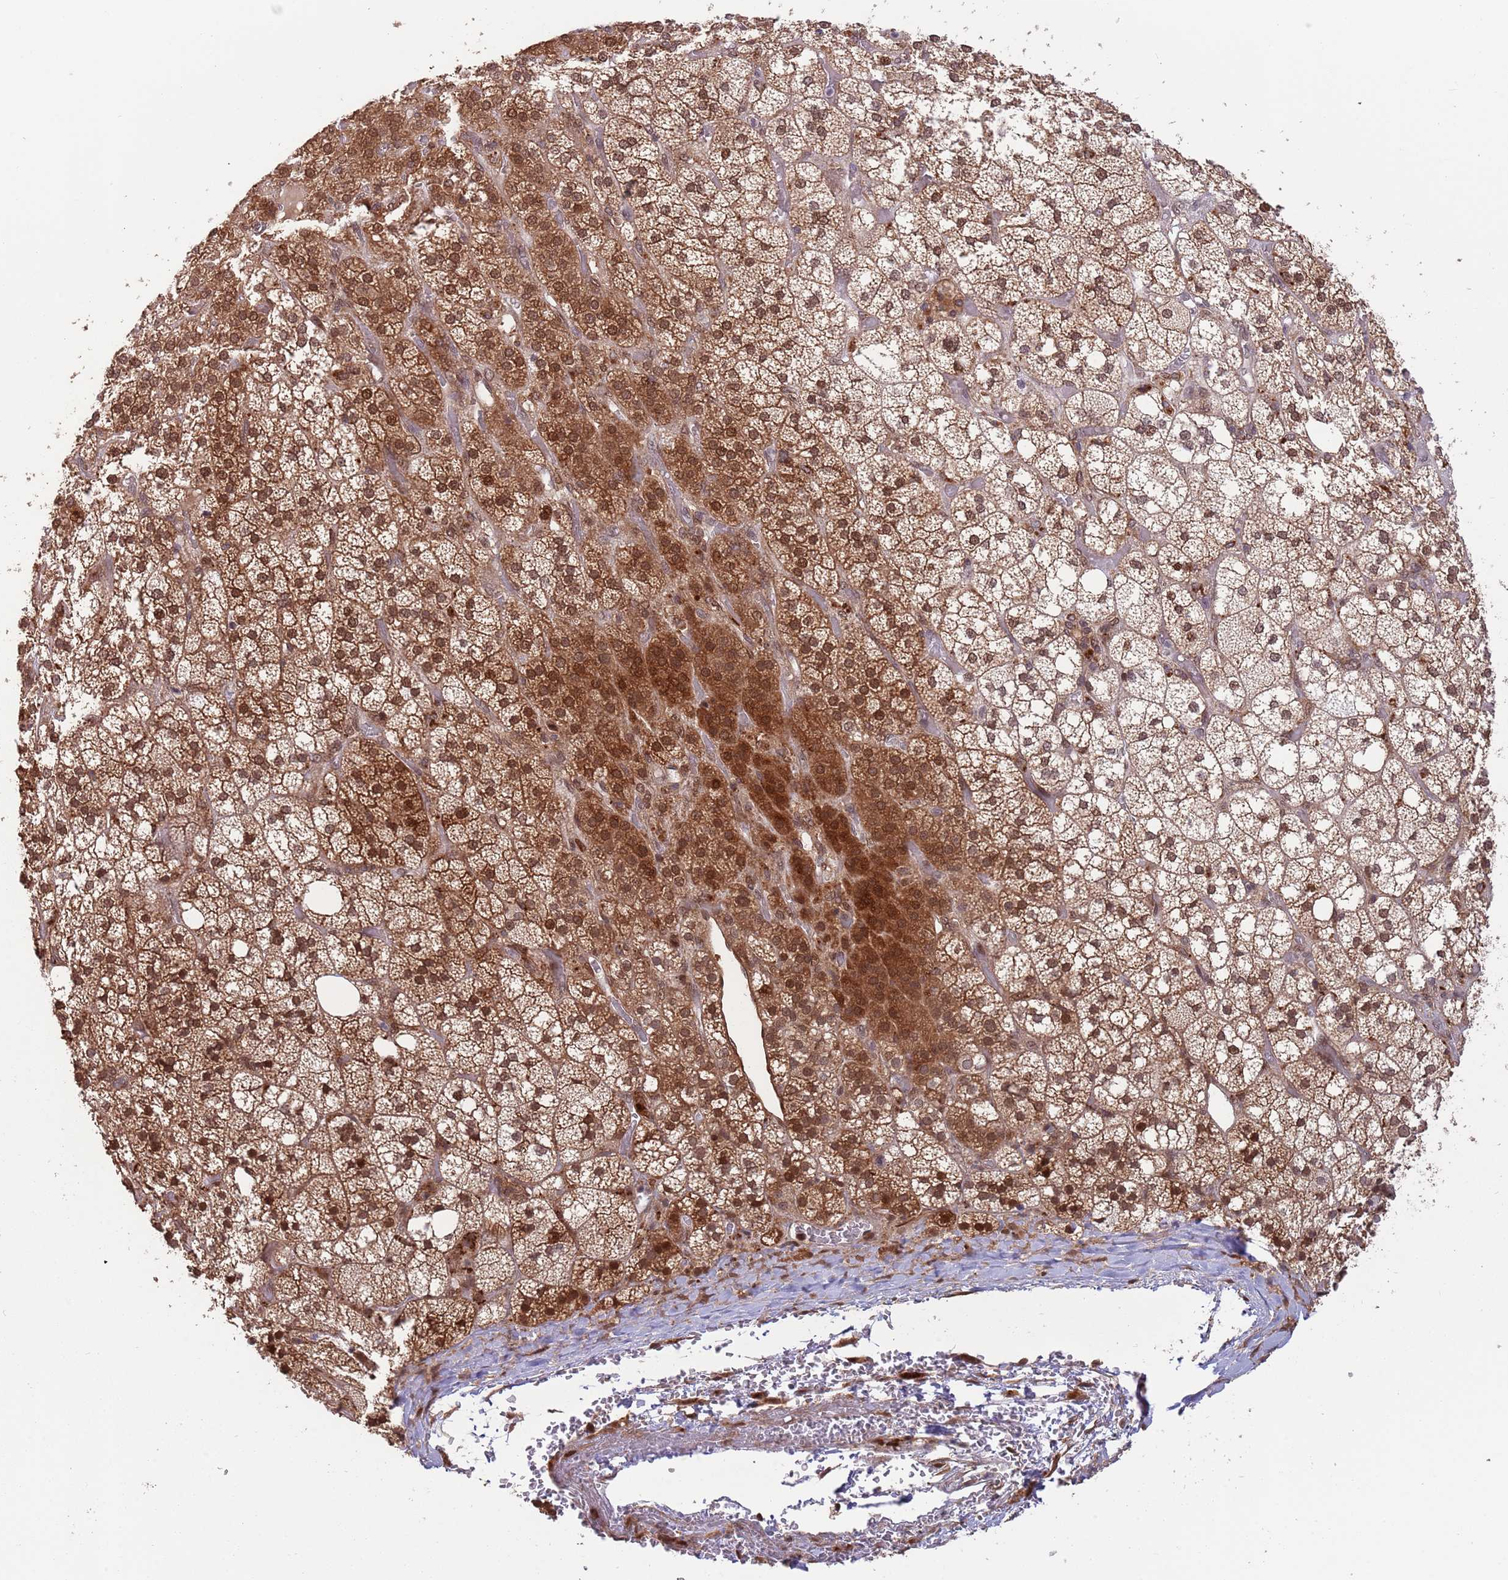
{"staining": {"intensity": "strong", "quantity": ">75%", "location": "cytoplasmic/membranous,nuclear"}, "tissue": "adrenal gland", "cell_type": "Glandular cells", "image_type": "normal", "snomed": [{"axis": "morphology", "description": "Normal tissue, NOS"}, {"axis": "topography", "description": "Adrenal gland"}], "caption": "An IHC image of normal tissue is shown. Protein staining in brown highlights strong cytoplasmic/membranous,nuclear positivity in adrenal gland within glandular cells. (DAB = brown stain, brightfield microscopy at high magnification).", "gene": "SALL1", "patient": {"sex": "male", "age": 61}}